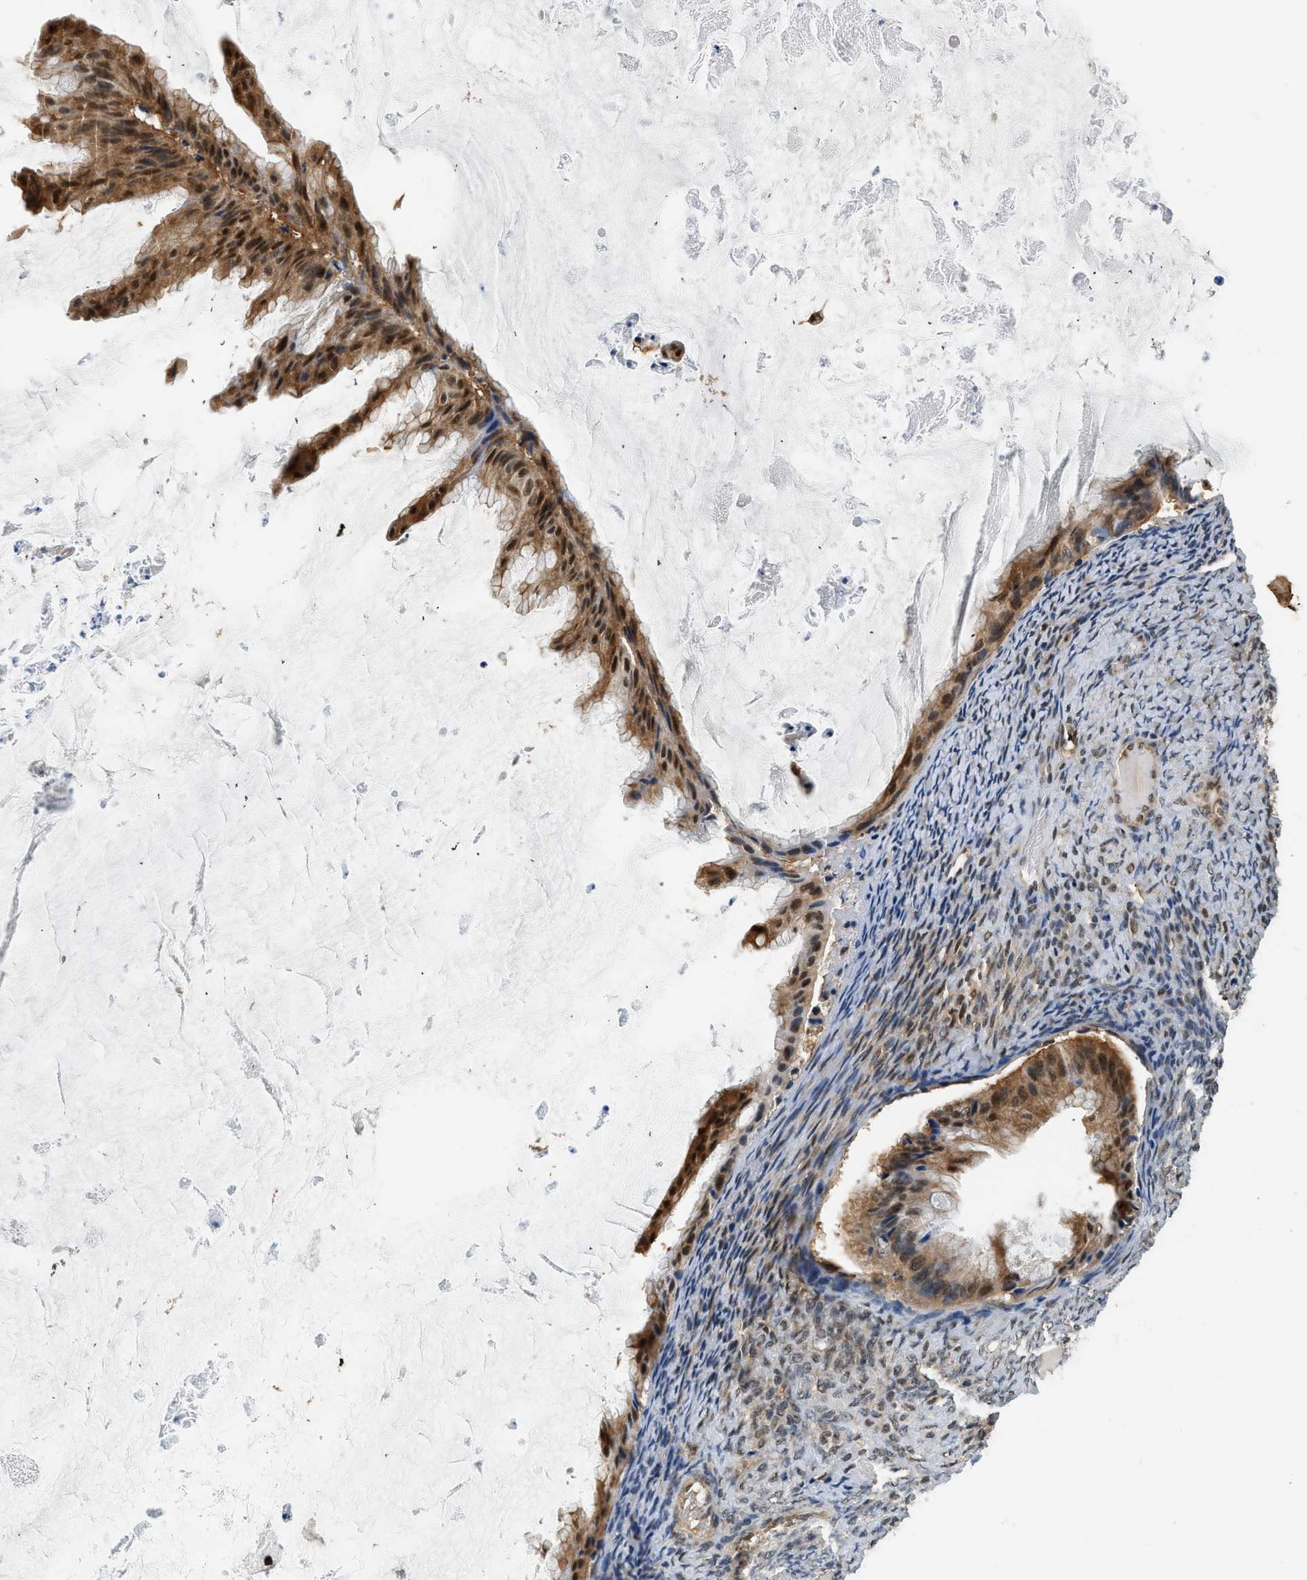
{"staining": {"intensity": "strong", "quantity": ">75%", "location": "cytoplasmic/membranous,nuclear"}, "tissue": "ovarian cancer", "cell_type": "Tumor cells", "image_type": "cancer", "snomed": [{"axis": "morphology", "description": "Cystadenocarcinoma, mucinous, NOS"}, {"axis": "topography", "description": "Ovary"}], "caption": "Human ovarian cancer (mucinous cystadenocarcinoma) stained with a brown dye displays strong cytoplasmic/membranous and nuclear positive positivity in approximately >75% of tumor cells.", "gene": "PSMD3", "patient": {"sex": "female", "age": 61}}